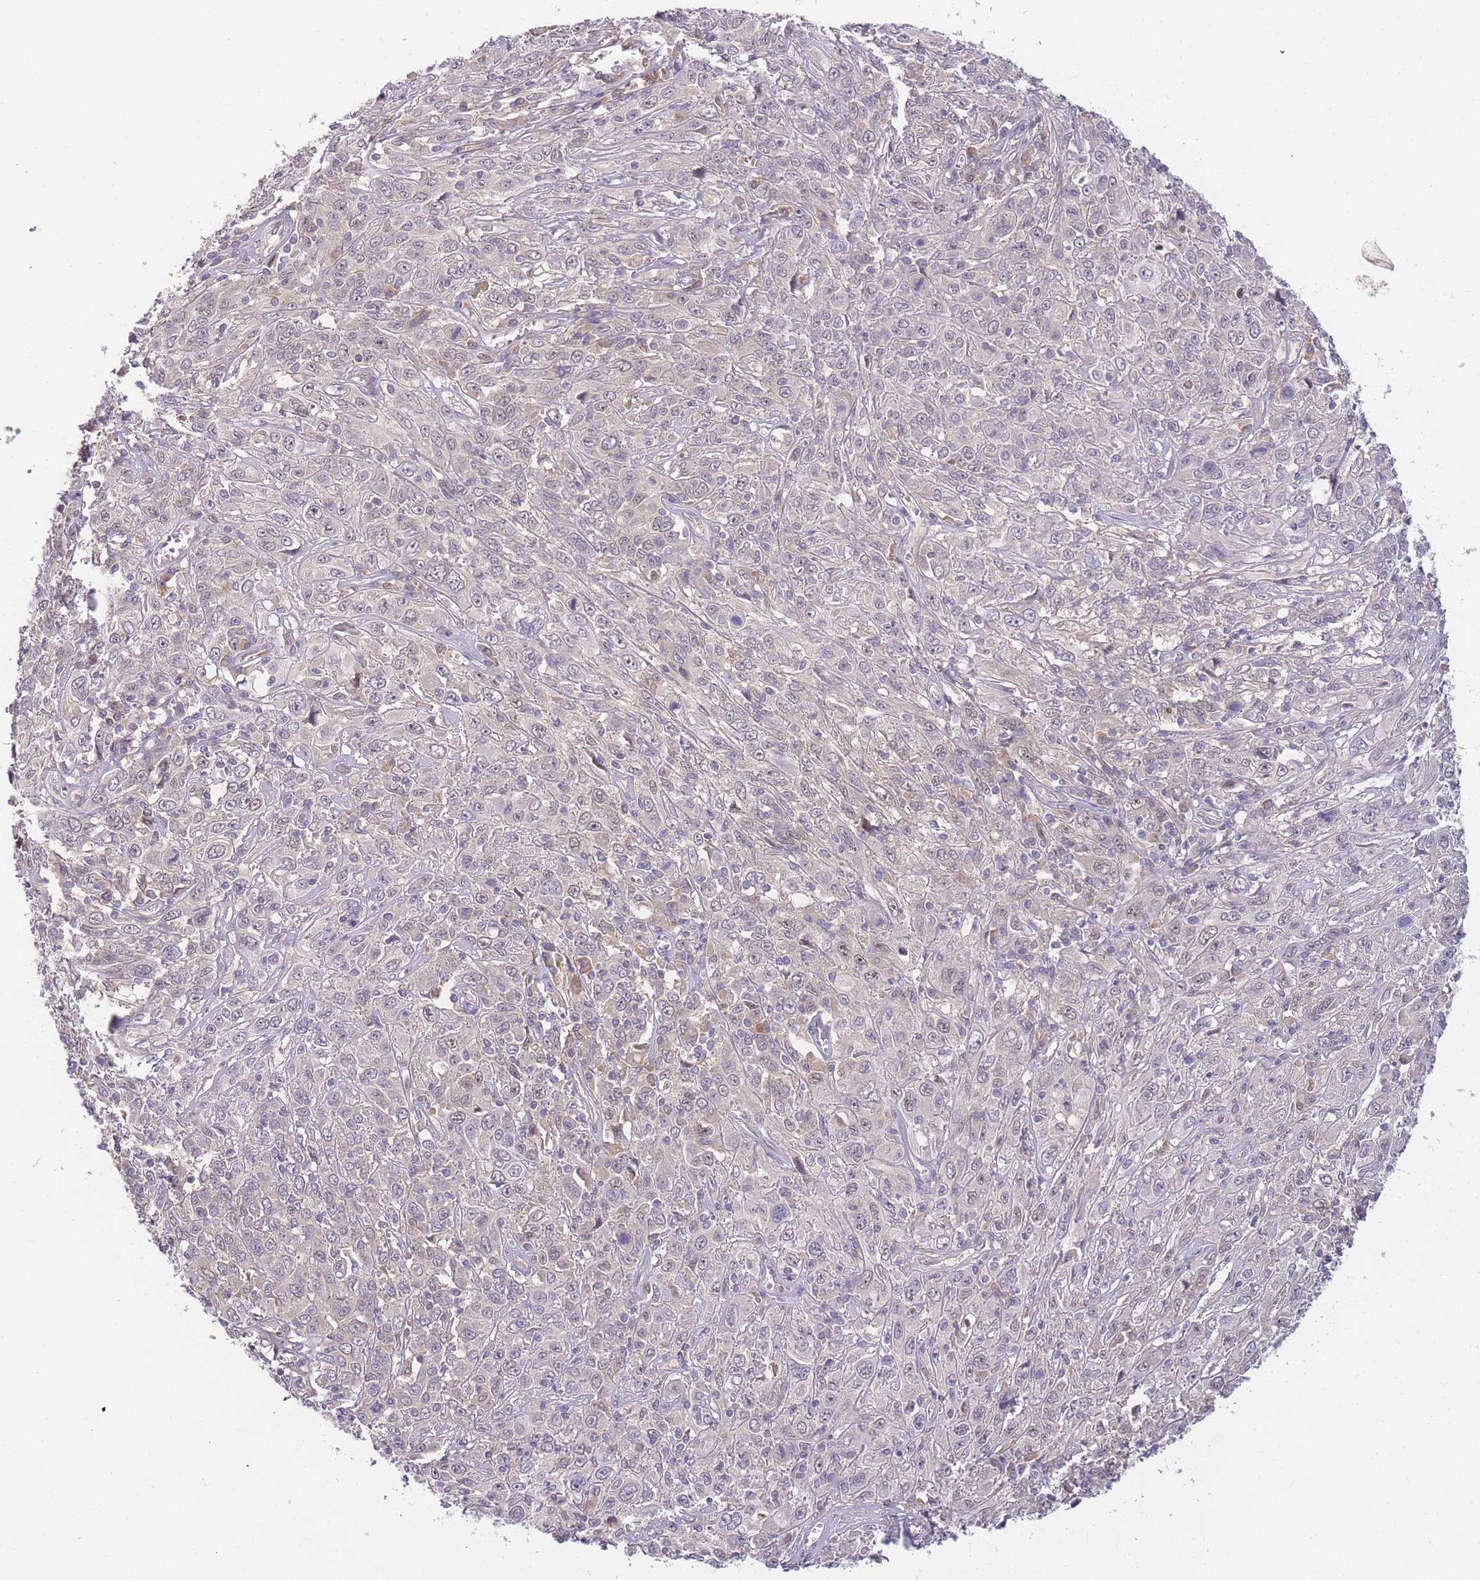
{"staining": {"intensity": "negative", "quantity": "none", "location": "none"}, "tissue": "cervical cancer", "cell_type": "Tumor cells", "image_type": "cancer", "snomed": [{"axis": "morphology", "description": "Squamous cell carcinoma, NOS"}, {"axis": "topography", "description": "Cervix"}], "caption": "Cervical cancer was stained to show a protein in brown. There is no significant staining in tumor cells. (Stains: DAB (3,3'-diaminobenzidine) immunohistochemistry with hematoxylin counter stain, Microscopy: brightfield microscopy at high magnification).", "gene": "ZNF577", "patient": {"sex": "female", "age": 46}}